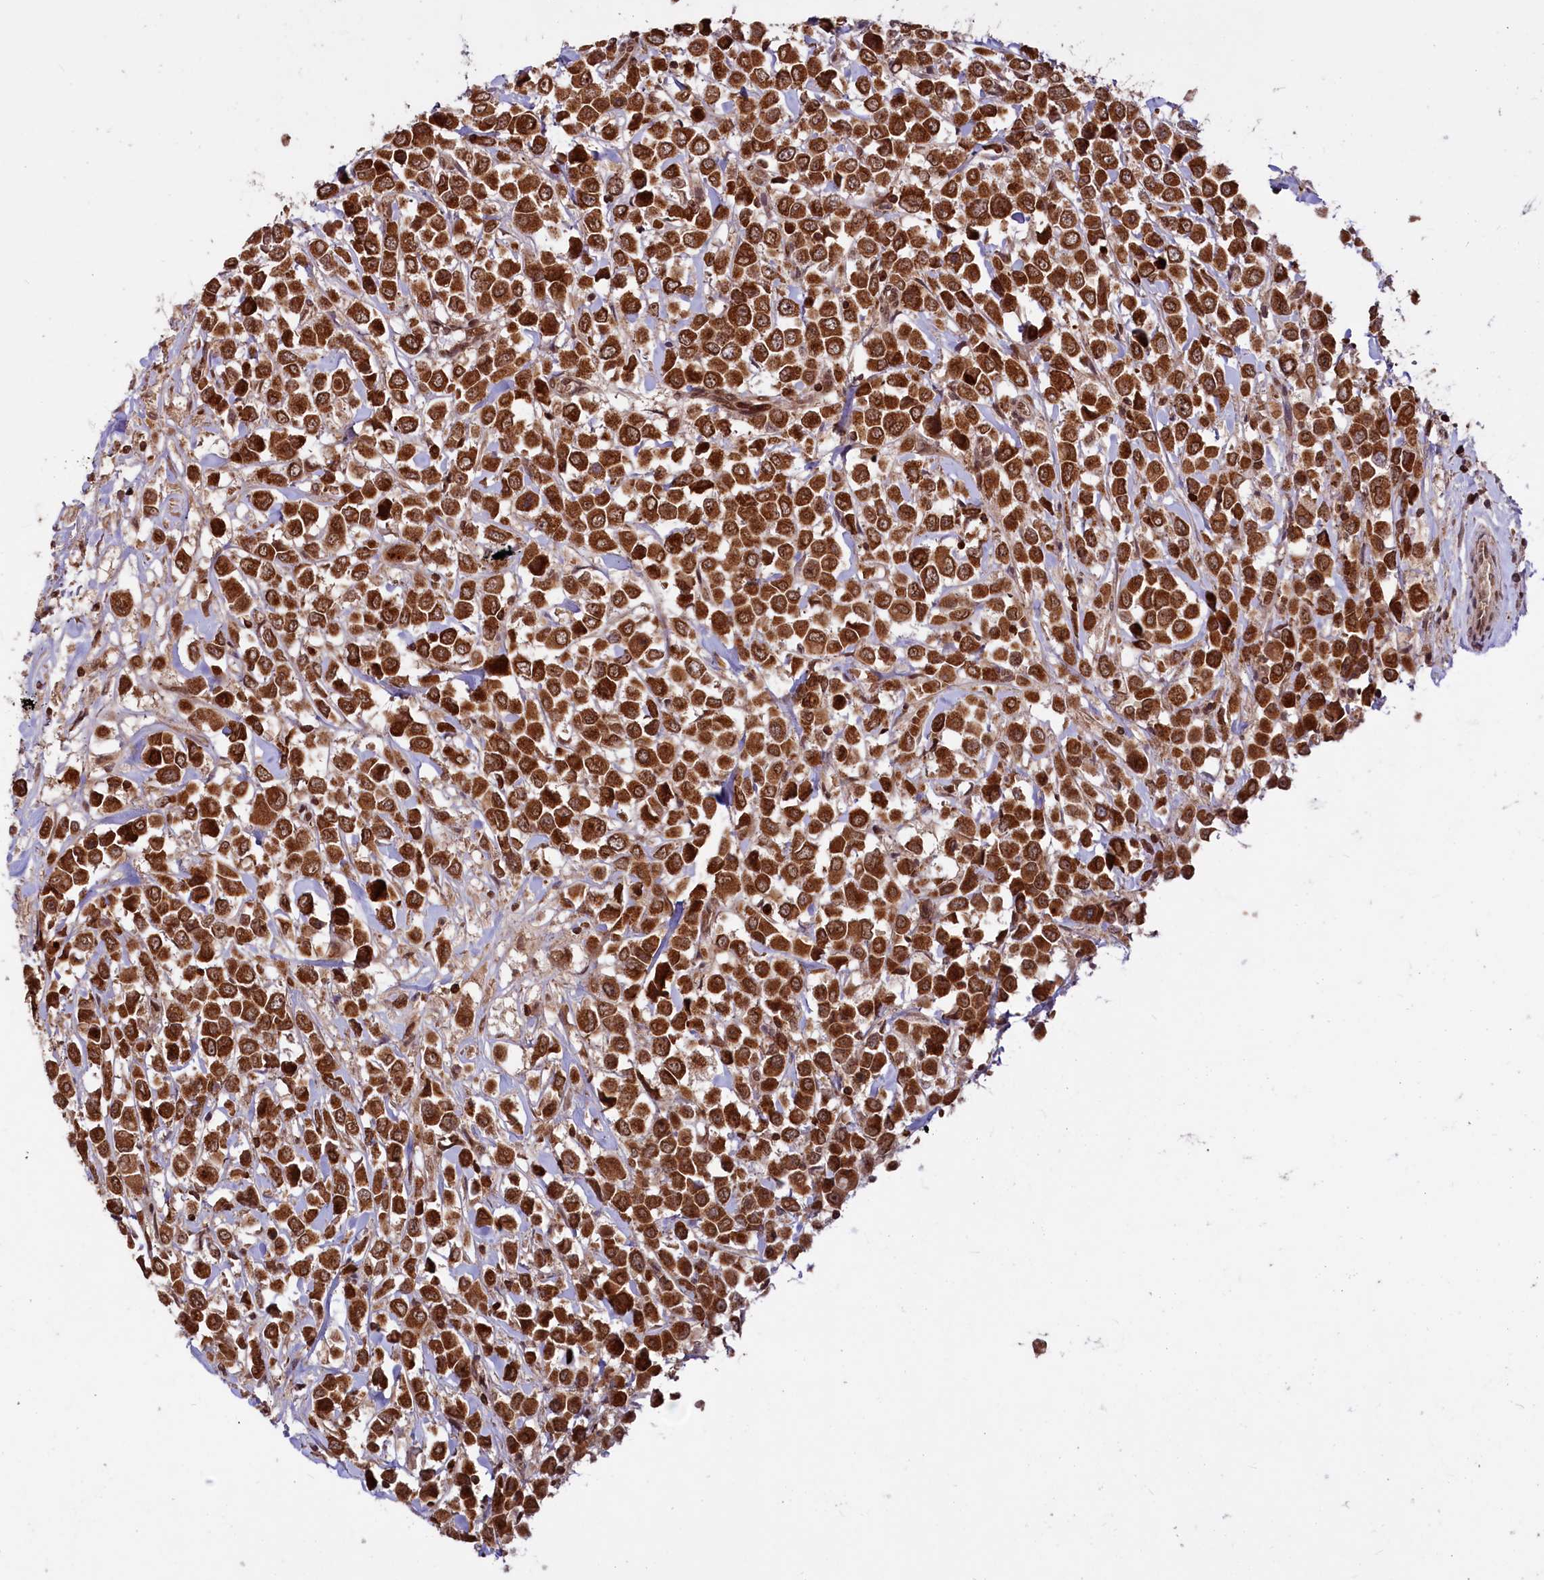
{"staining": {"intensity": "strong", "quantity": ">75%", "location": "cytoplasmic/membranous,nuclear"}, "tissue": "breast cancer", "cell_type": "Tumor cells", "image_type": "cancer", "snomed": [{"axis": "morphology", "description": "Duct carcinoma"}, {"axis": "topography", "description": "Breast"}], "caption": "Protein expression analysis of breast cancer demonstrates strong cytoplasmic/membranous and nuclear positivity in about >75% of tumor cells.", "gene": "PHC3", "patient": {"sex": "female", "age": 61}}